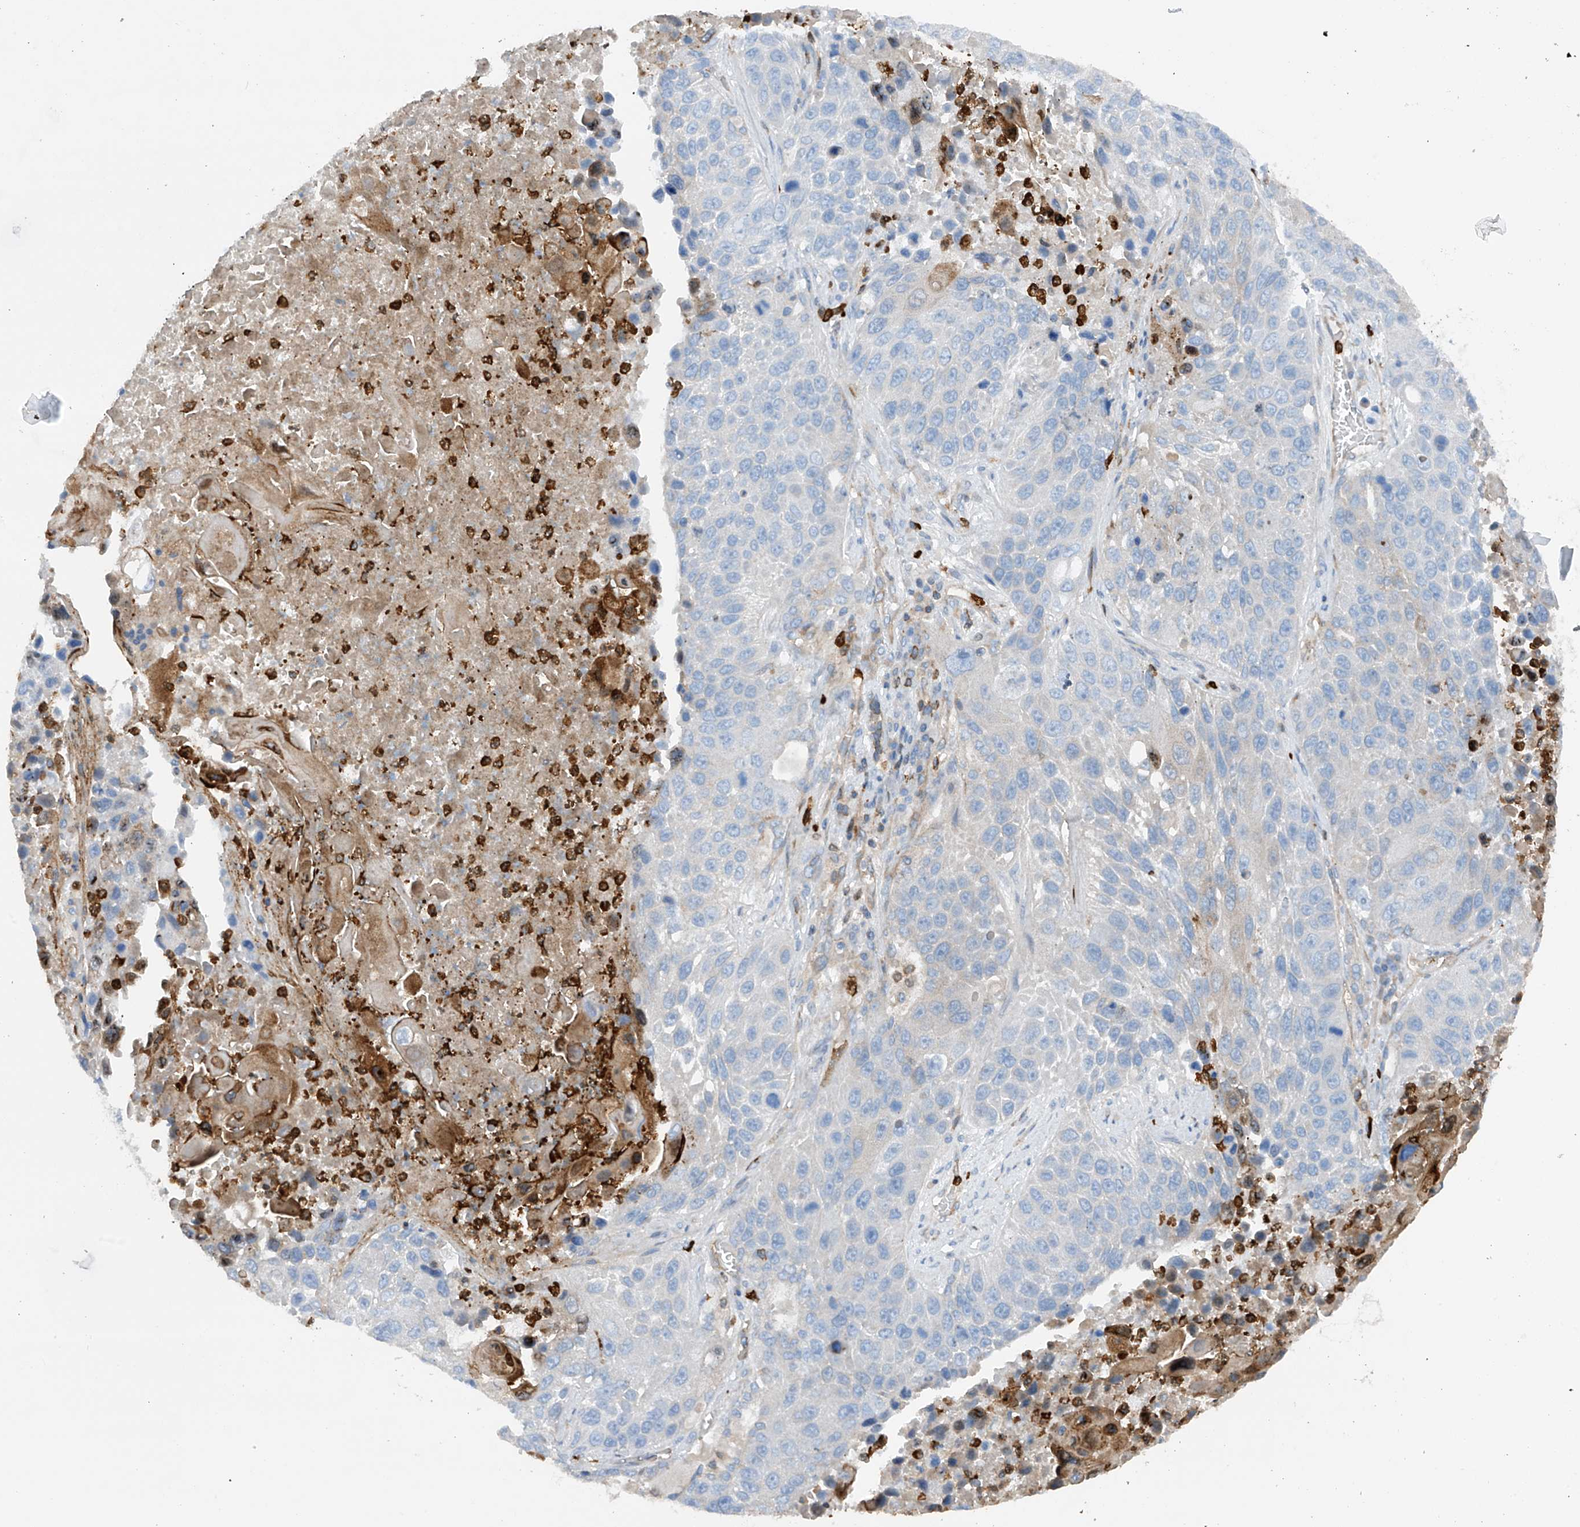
{"staining": {"intensity": "negative", "quantity": "none", "location": "none"}, "tissue": "lung cancer", "cell_type": "Tumor cells", "image_type": "cancer", "snomed": [{"axis": "morphology", "description": "Squamous cell carcinoma, NOS"}, {"axis": "topography", "description": "Lung"}], "caption": "DAB (3,3'-diaminobenzidine) immunohistochemical staining of lung cancer demonstrates no significant expression in tumor cells.", "gene": "PHACTR2", "patient": {"sex": "male", "age": 61}}